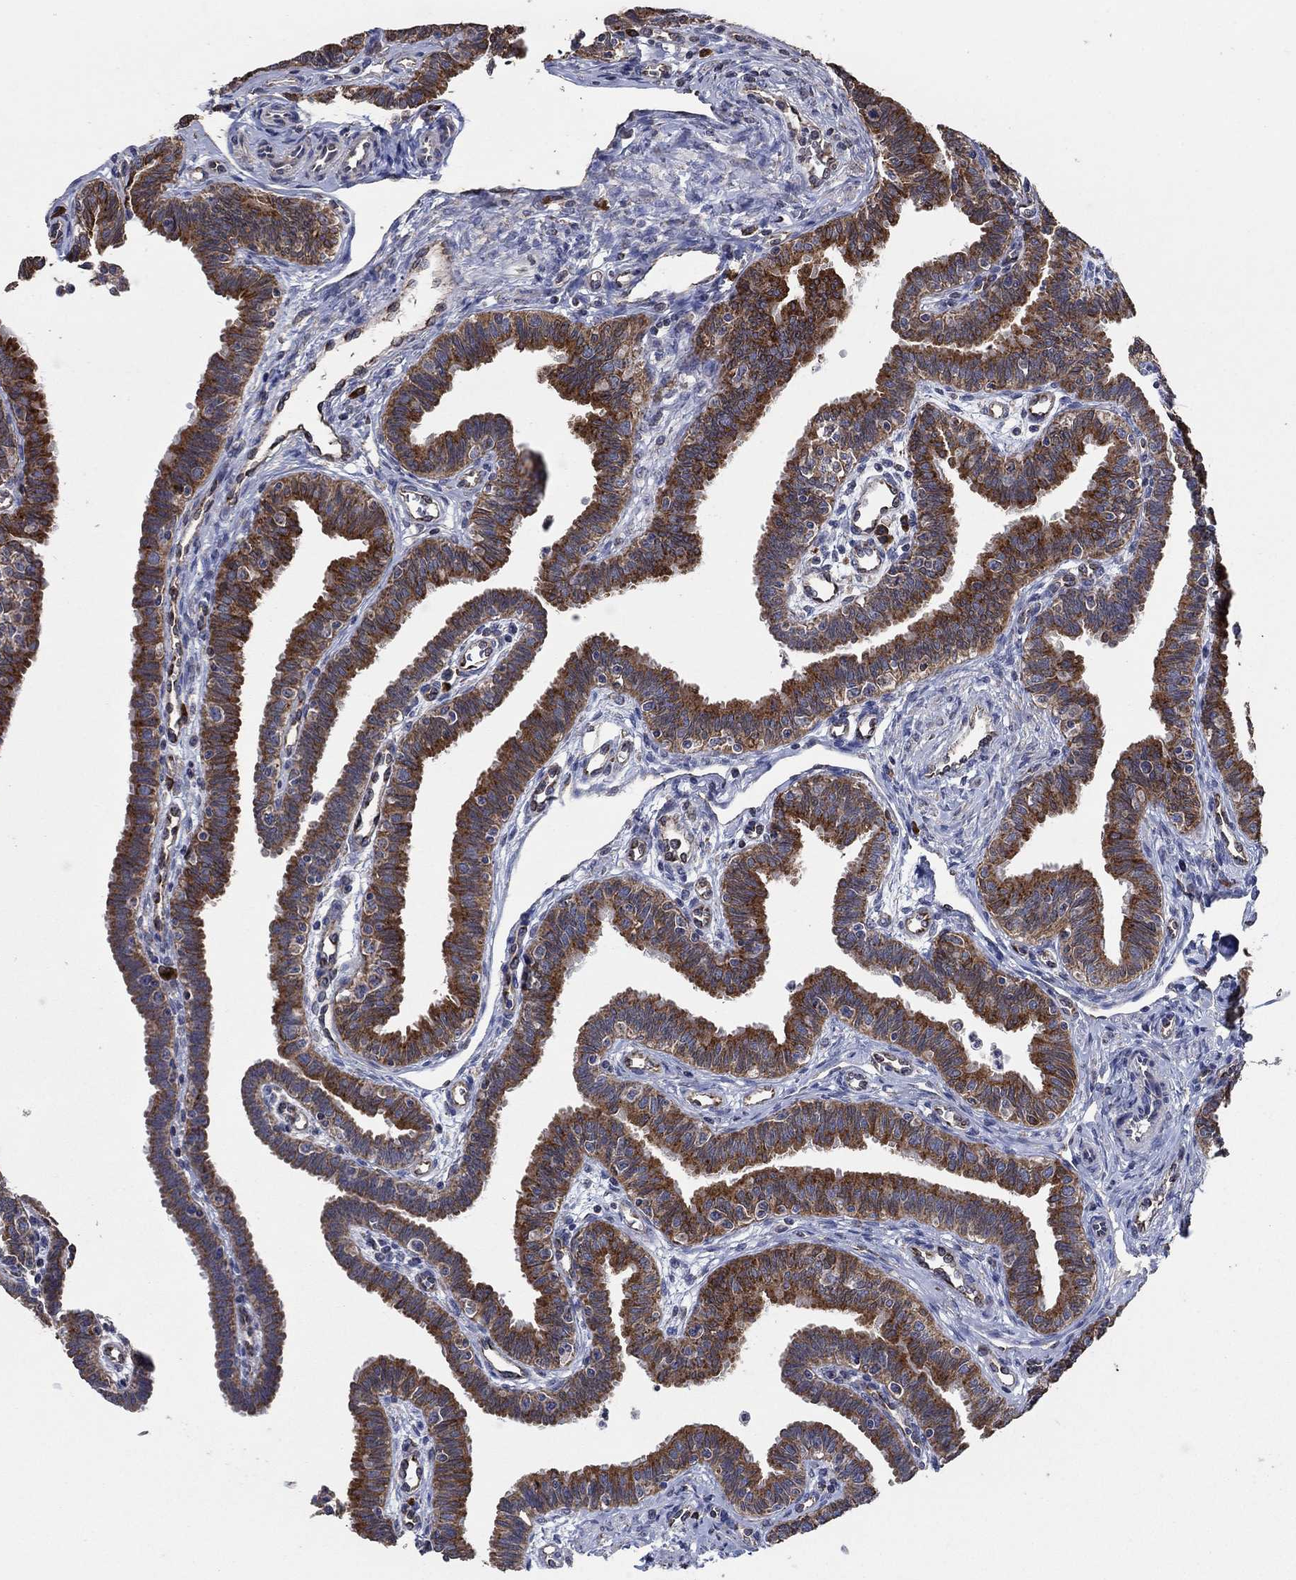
{"staining": {"intensity": "strong", "quantity": ">75%", "location": "cytoplasmic/membranous"}, "tissue": "fallopian tube", "cell_type": "Glandular cells", "image_type": "normal", "snomed": [{"axis": "morphology", "description": "Normal tissue, NOS"}, {"axis": "topography", "description": "Fallopian tube"}], "caption": "Immunohistochemistry micrograph of normal fallopian tube: fallopian tube stained using immunohistochemistry (IHC) displays high levels of strong protein expression localized specifically in the cytoplasmic/membranous of glandular cells, appearing as a cytoplasmic/membranous brown color.", "gene": "HID1", "patient": {"sex": "female", "age": 36}}